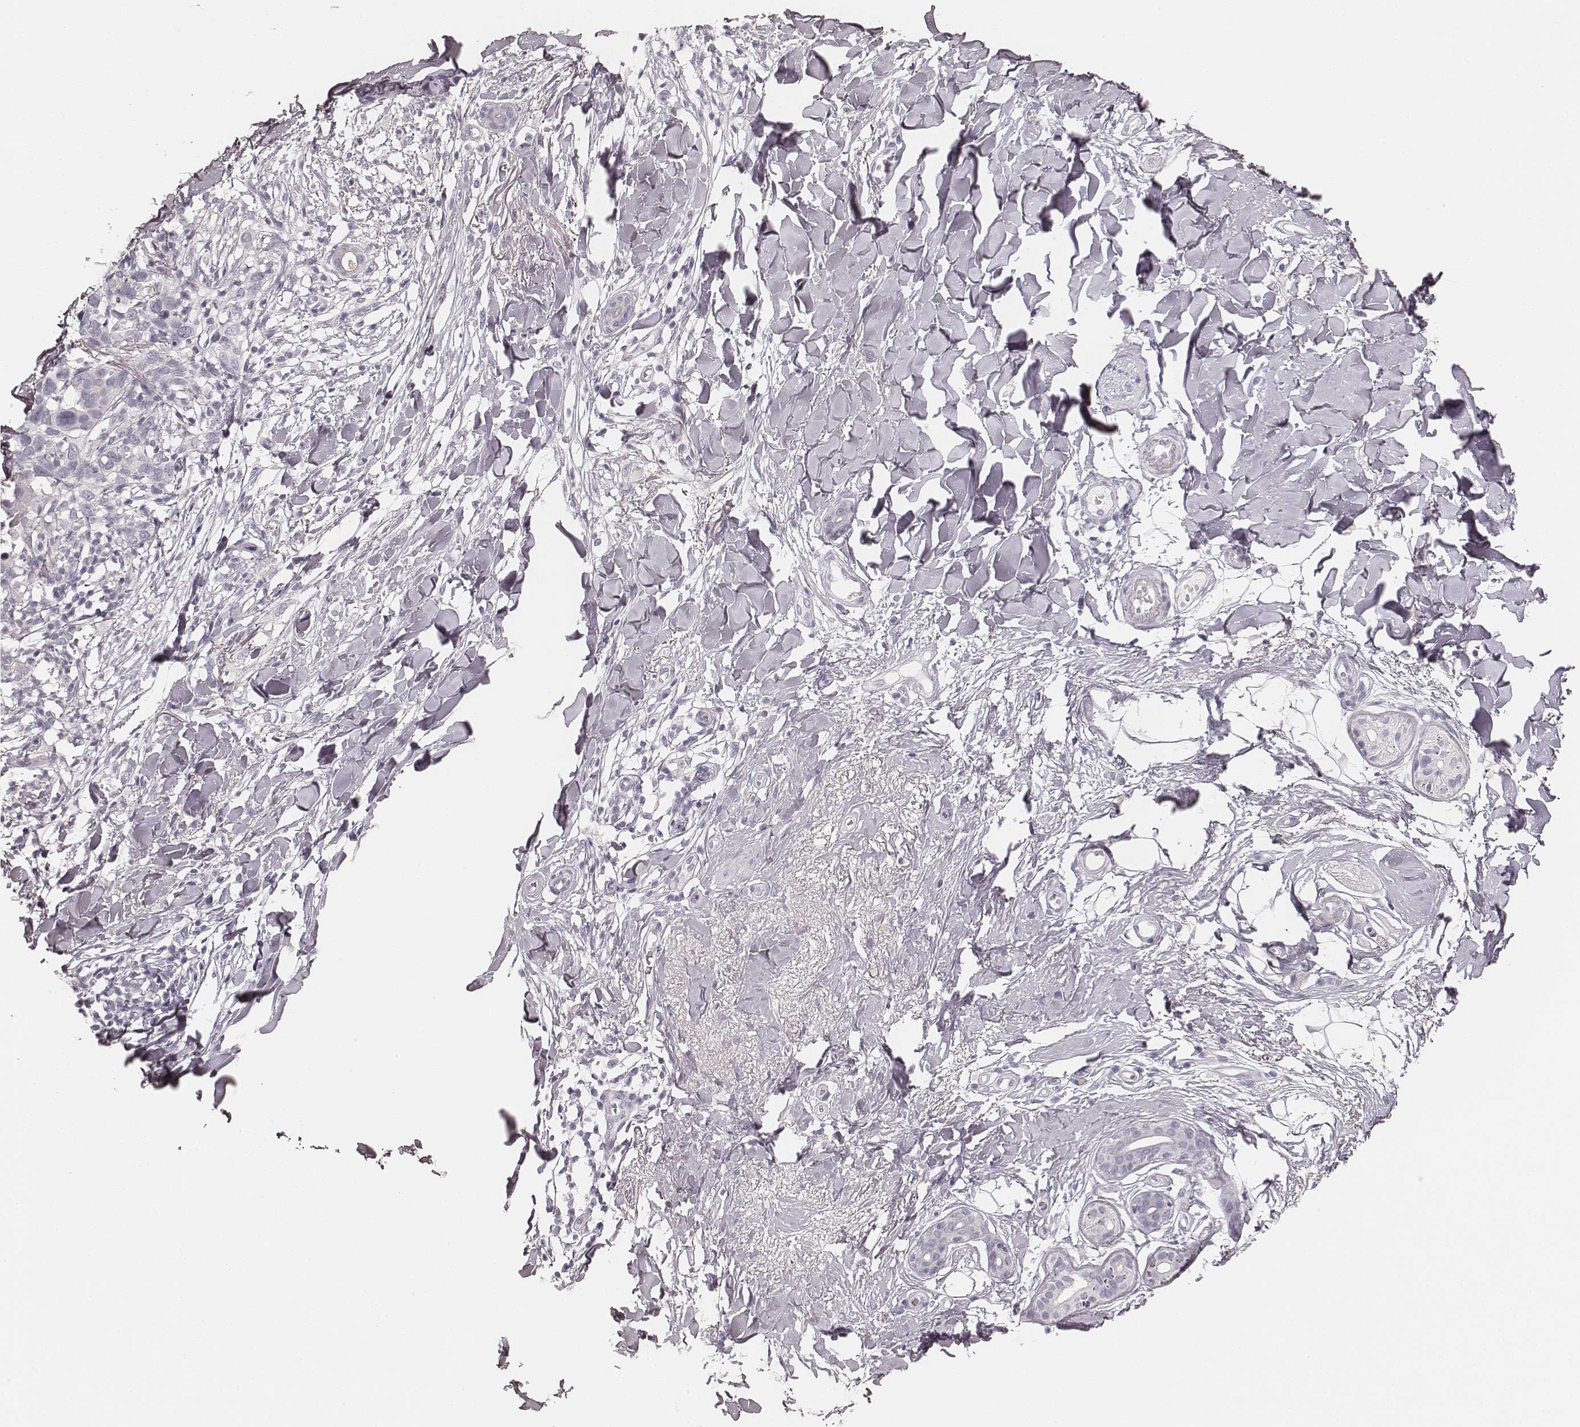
{"staining": {"intensity": "negative", "quantity": "none", "location": "none"}, "tissue": "skin cancer", "cell_type": "Tumor cells", "image_type": "cancer", "snomed": [{"axis": "morphology", "description": "Normal tissue, NOS"}, {"axis": "morphology", "description": "Basal cell carcinoma"}, {"axis": "topography", "description": "Skin"}], "caption": "Tumor cells show no significant protein positivity in skin cancer (basal cell carcinoma). Nuclei are stained in blue.", "gene": "HNF4G", "patient": {"sex": "male", "age": 84}}